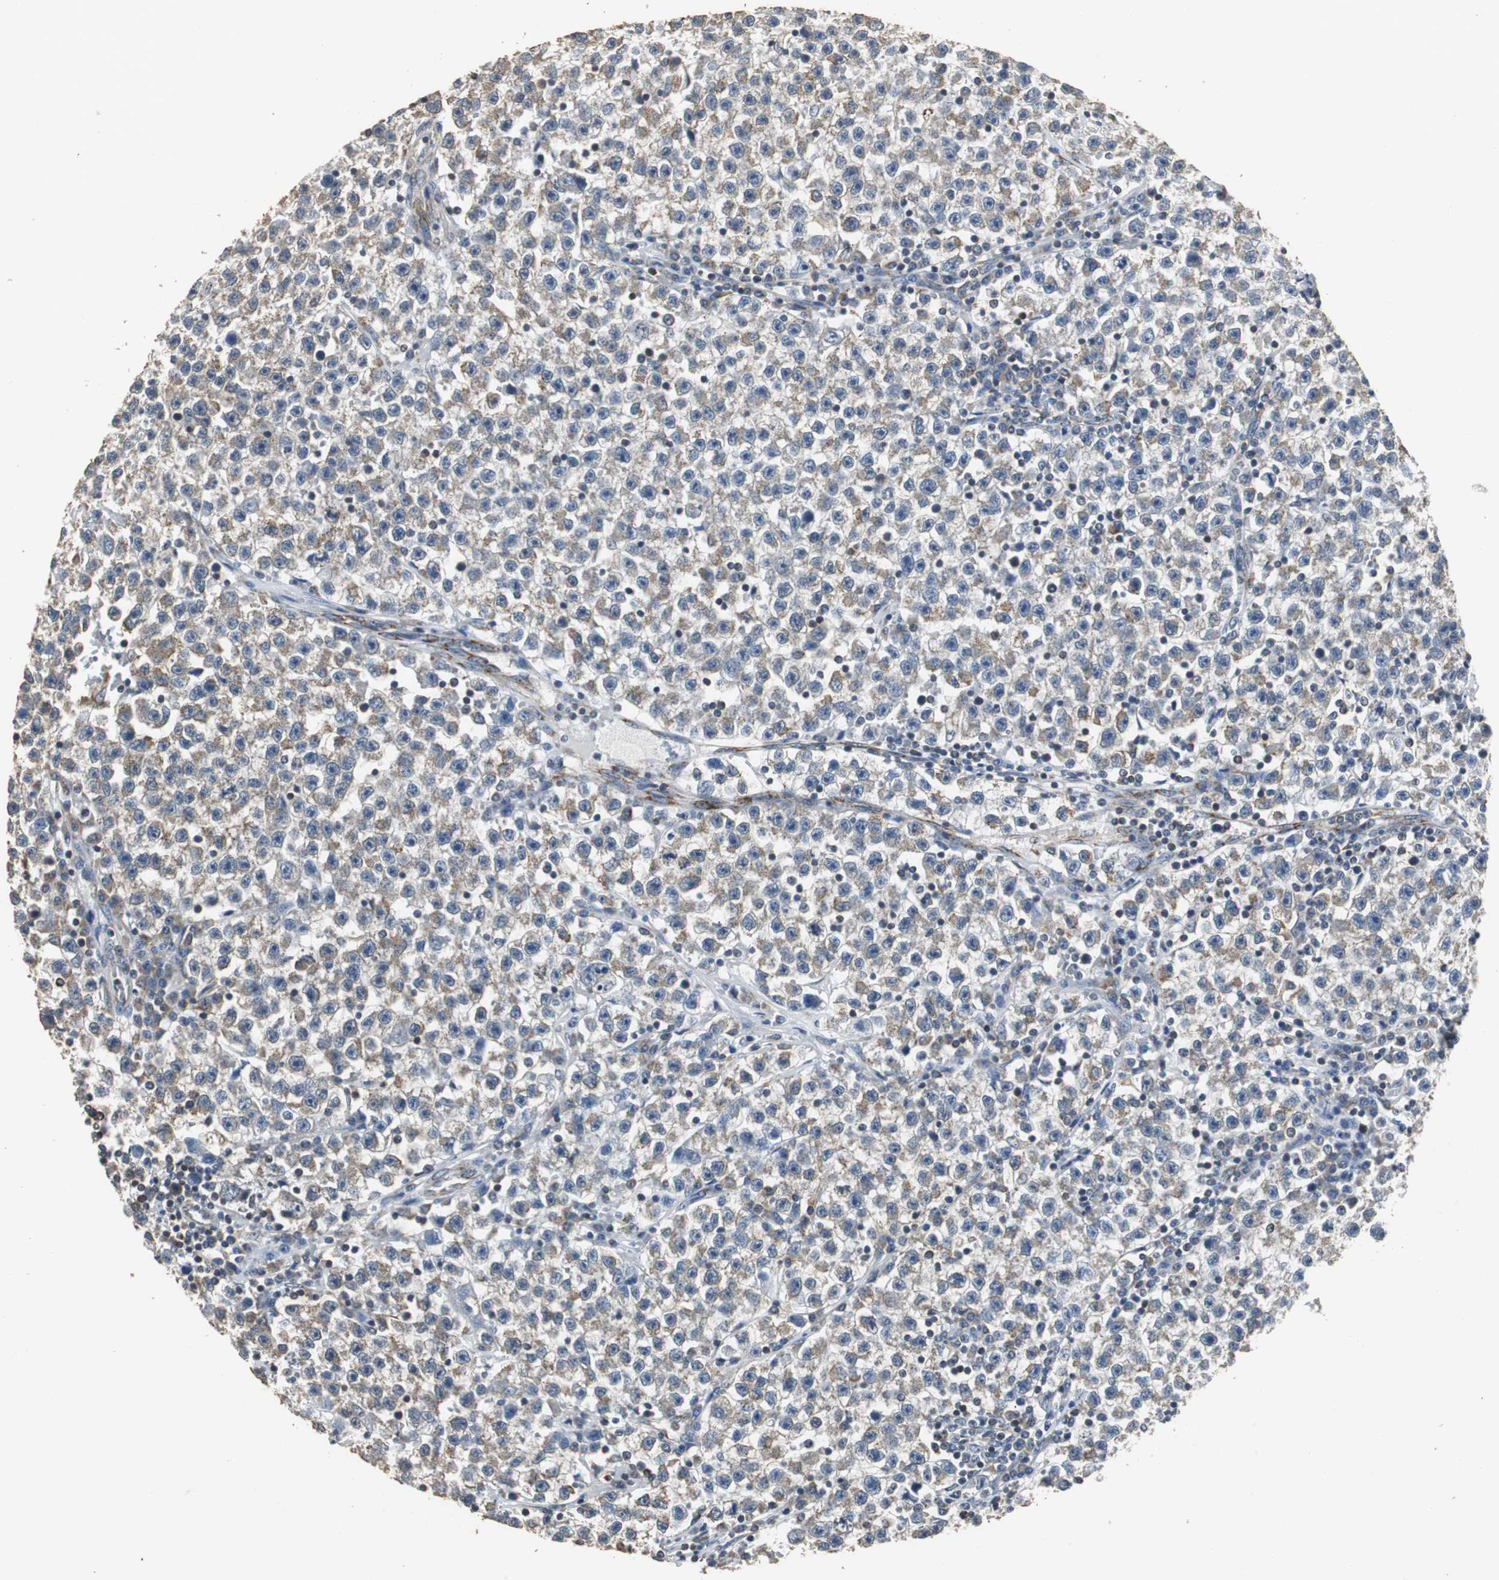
{"staining": {"intensity": "weak", "quantity": "<25%", "location": "cytoplasmic/membranous"}, "tissue": "testis cancer", "cell_type": "Tumor cells", "image_type": "cancer", "snomed": [{"axis": "morphology", "description": "Seminoma, NOS"}, {"axis": "topography", "description": "Testis"}], "caption": "An image of testis cancer (seminoma) stained for a protein demonstrates no brown staining in tumor cells.", "gene": "HMGCL", "patient": {"sex": "male", "age": 22}}